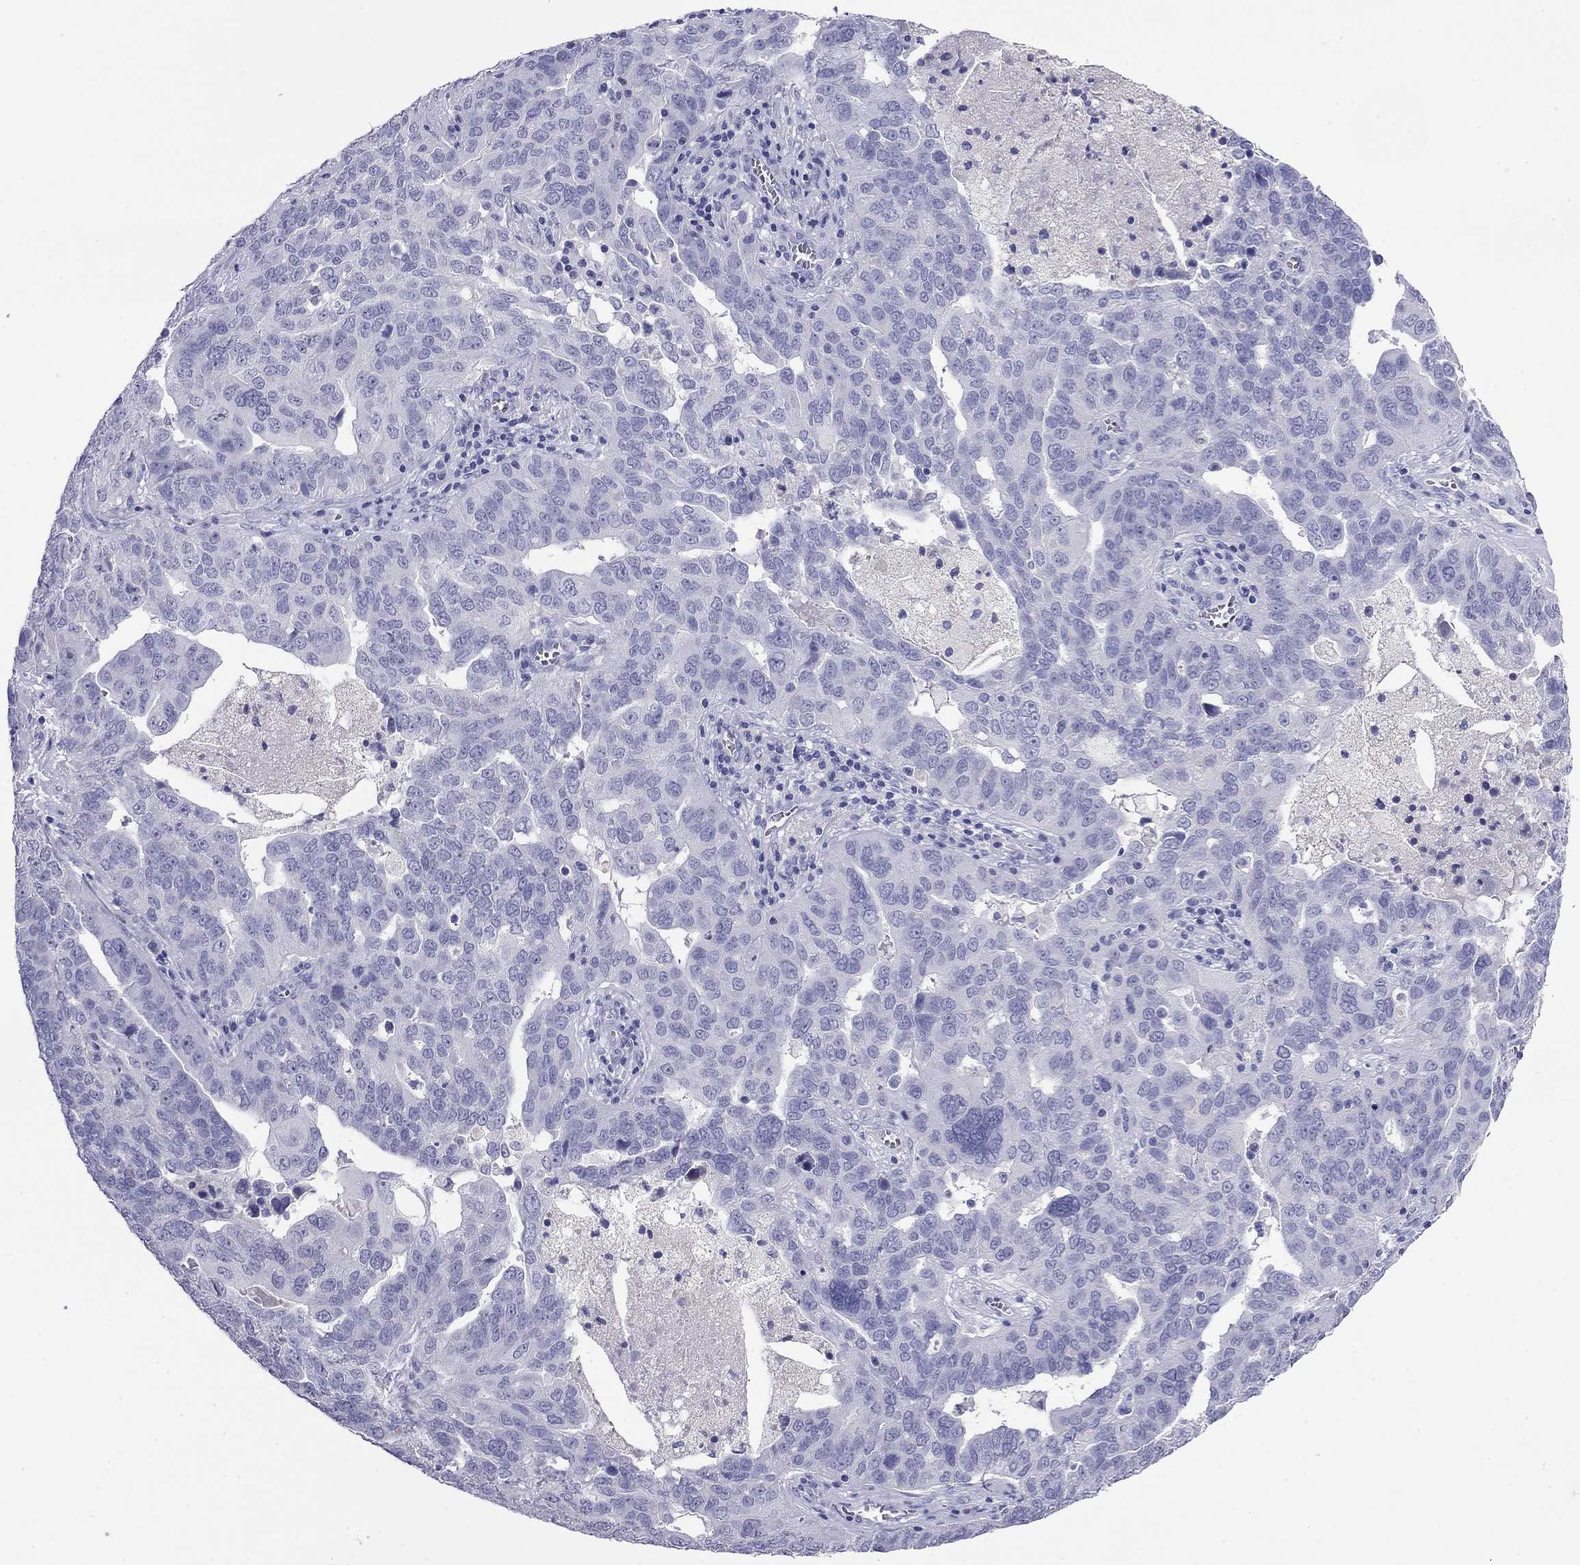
{"staining": {"intensity": "negative", "quantity": "none", "location": "none"}, "tissue": "ovarian cancer", "cell_type": "Tumor cells", "image_type": "cancer", "snomed": [{"axis": "morphology", "description": "Carcinoma, endometroid"}, {"axis": "topography", "description": "Soft tissue"}, {"axis": "topography", "description": "Ovary"}], "caption": "Ovarian endometroid carcinoma was stained to show a protein in brown. There is no significant positivity in tumor cells.", "gene": "ODF4", "patient": {"sex": "female", "age": 52}}